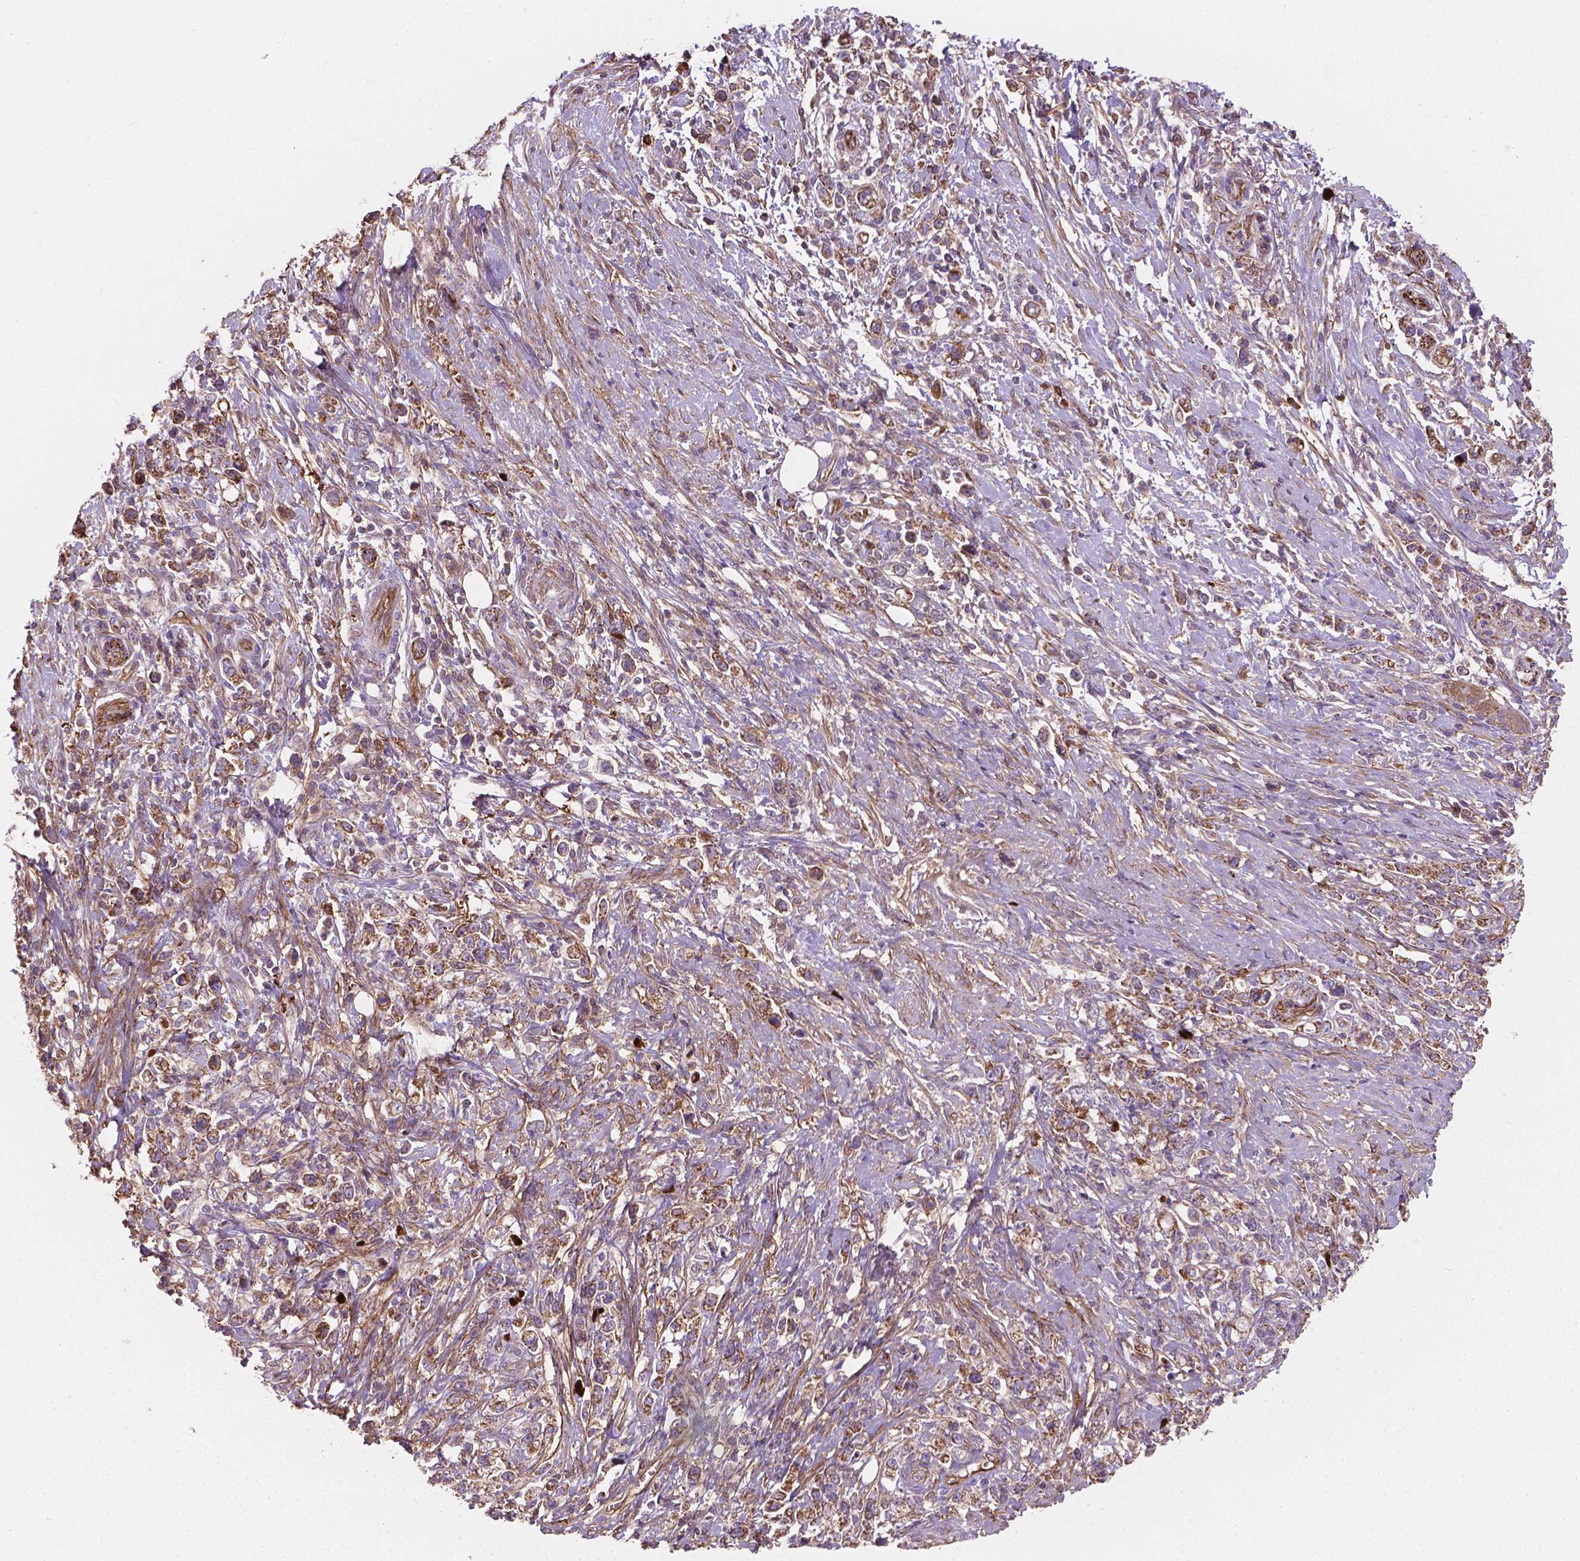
{"staining": {"intensity": "moderate", "quantity": ">75%", "location": "cytoplasmic/membranous"}, "tissue": "stomach cancer", "cell_type": "Tumor cells", "image_type": "cancer", "snomed": [{"axis": "morphology", "description": "Adenocarcinoma, NOS"}, {"axis": "topography", "description": "Stomach"}], "caption": "Immunohistochemical staining of stomach cancer (adenocarcinoma) displays medium levels of moderate cytoplasmic/membranous protein staining in approximately >75% of tumor cells.", "gene": "TCAF1", "patient": {"sex": "male", "age": 63}}